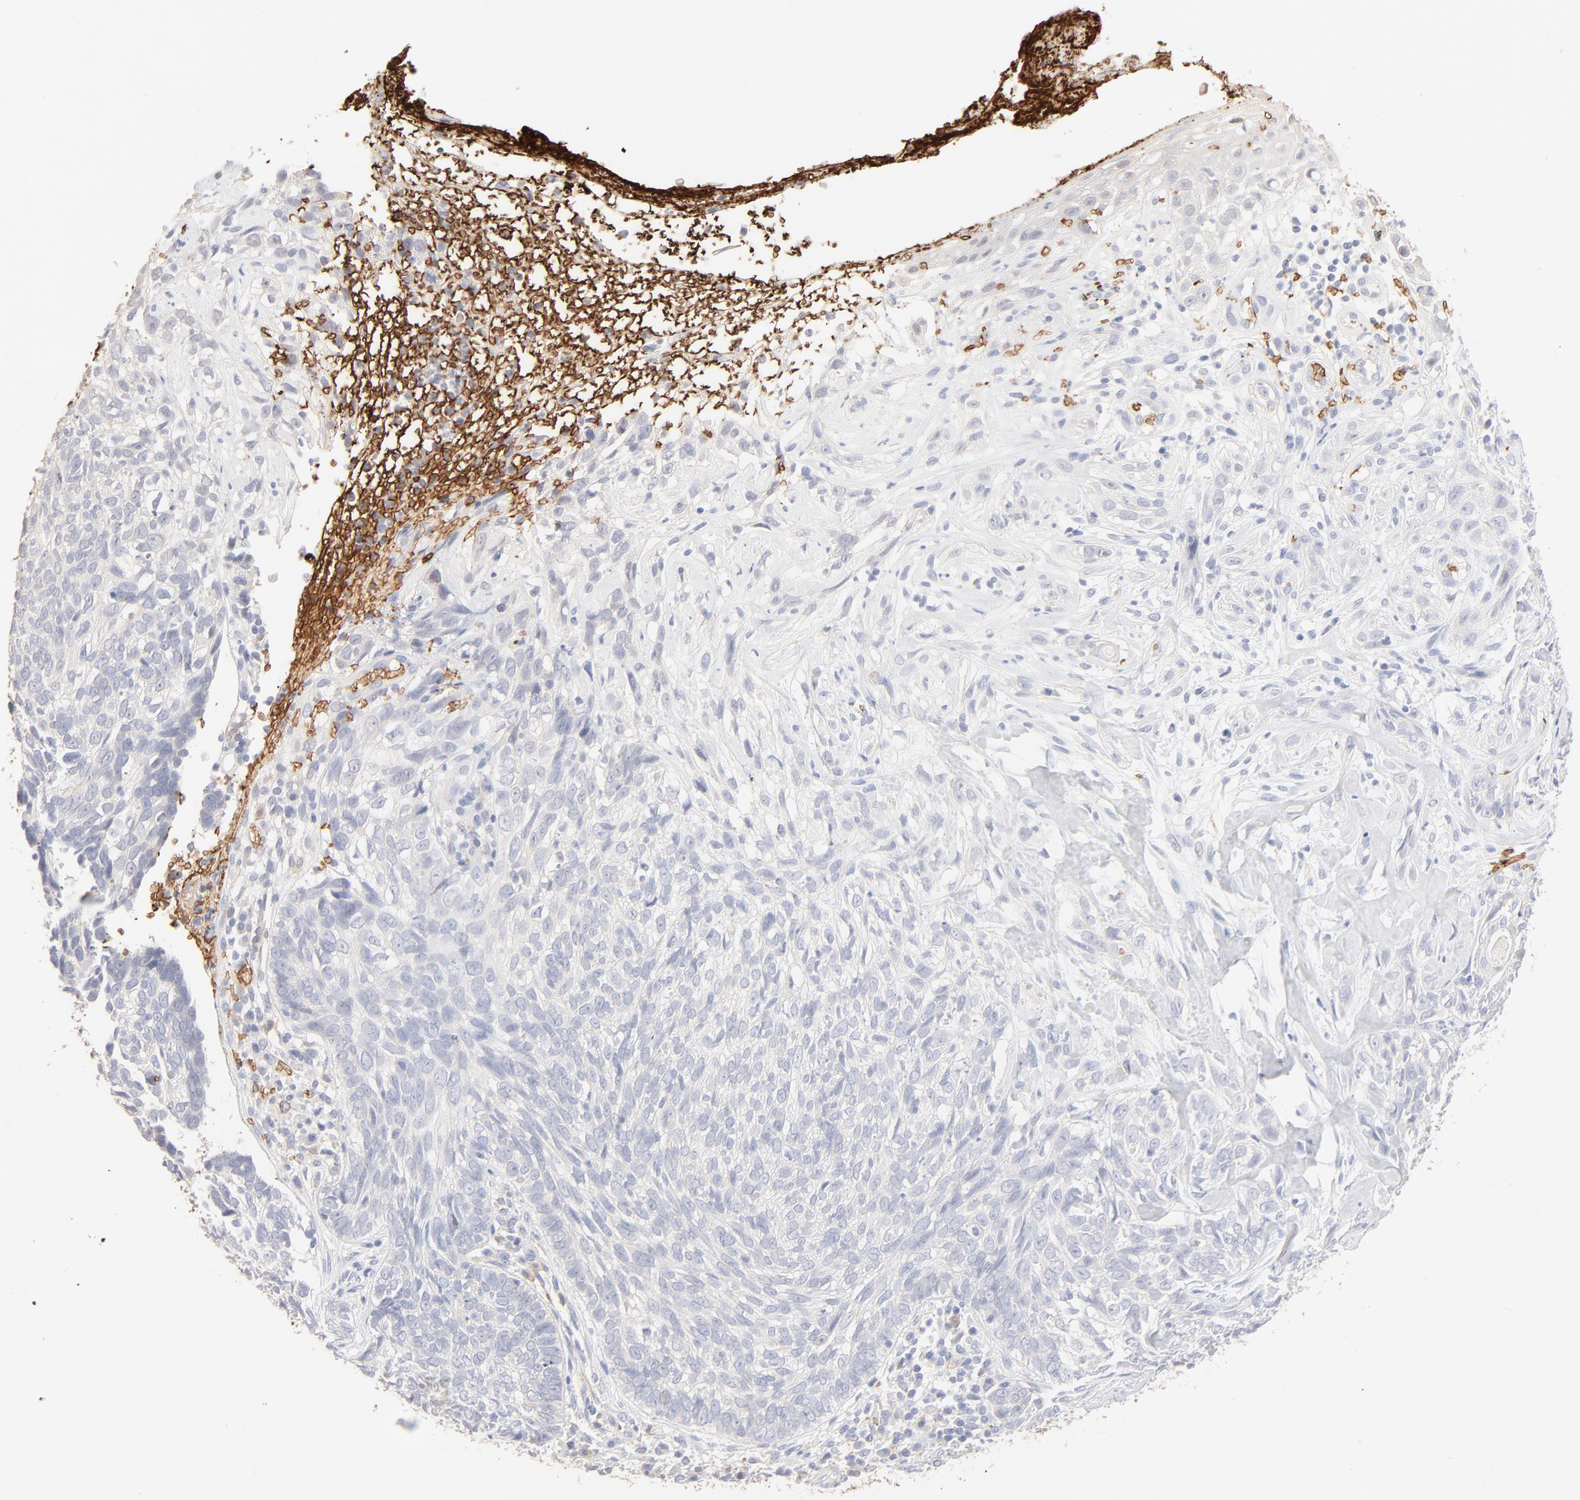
{"staining": {"intensity": "negative", "quantity": "none", "location": "none"}, "tissue": "skin cancer", "cell_type": "Tumor cells", "image_type": "cancer", "snomed": [{"axis": "morphology", "description": "Basal cell carcinoma"}, {"axis": "topography", "description": "Skin"}], "caption": "Image shows no significant protein staining in tumor cells of basal cell carcinoma (skin).", "gene": "SPTB", "patient": {"sex": "male", "age": 72}}